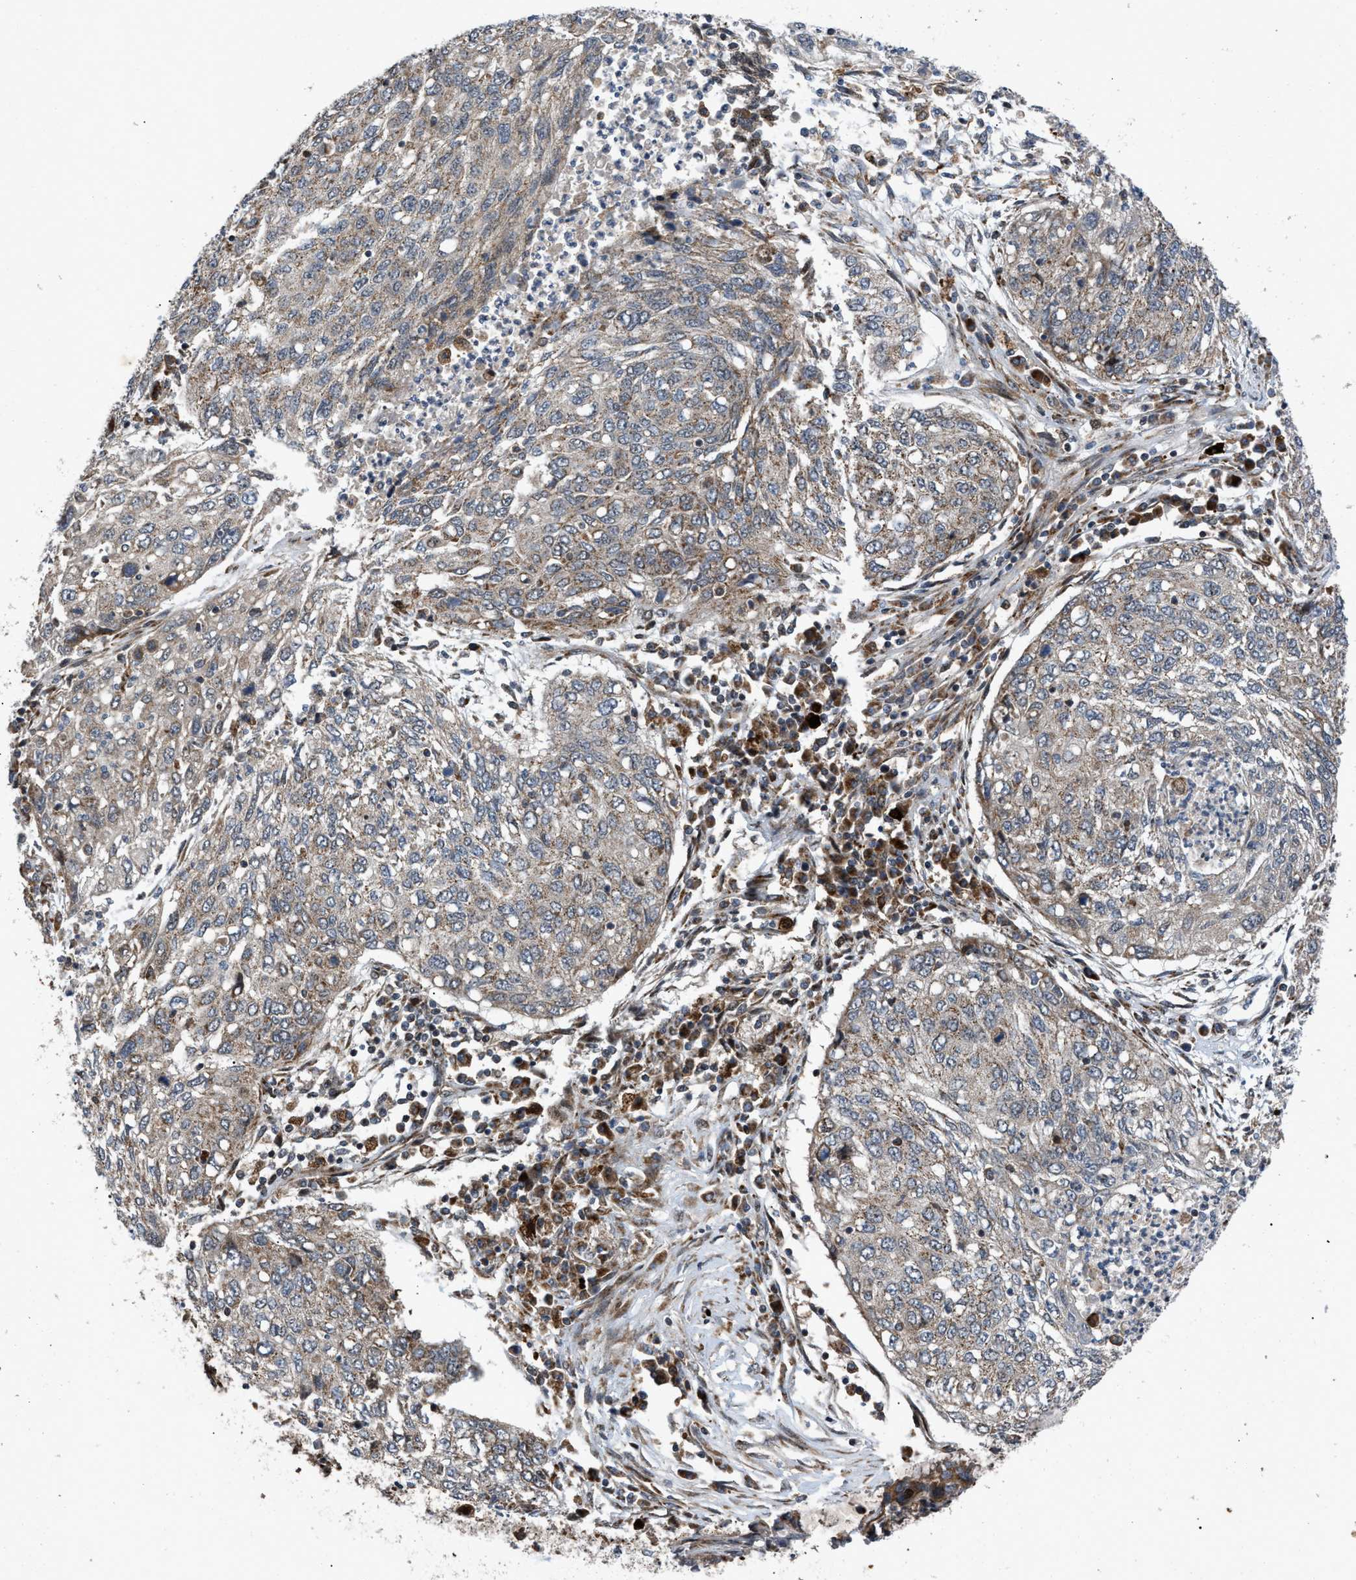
{"staining": {"intensity": "weak", "quantity": "25%-75%", "location": "cytoplasmic/membranous"}, "tissue": "lung cancer", "cell_type": "Tumor cells", "image_type": "cancer", "snomed": [{"axis": "morphology", "description": "Squamous cell carcinoma, NOS"}, {"axis": "topography", "description": "Lung"}], "caption": "Squamous cell carcinoma (lung) stained with a protein marker displays weak staining in tumor cells.", "gene": "AP3M2", "patient": {"sex": "female", "age": 63}}